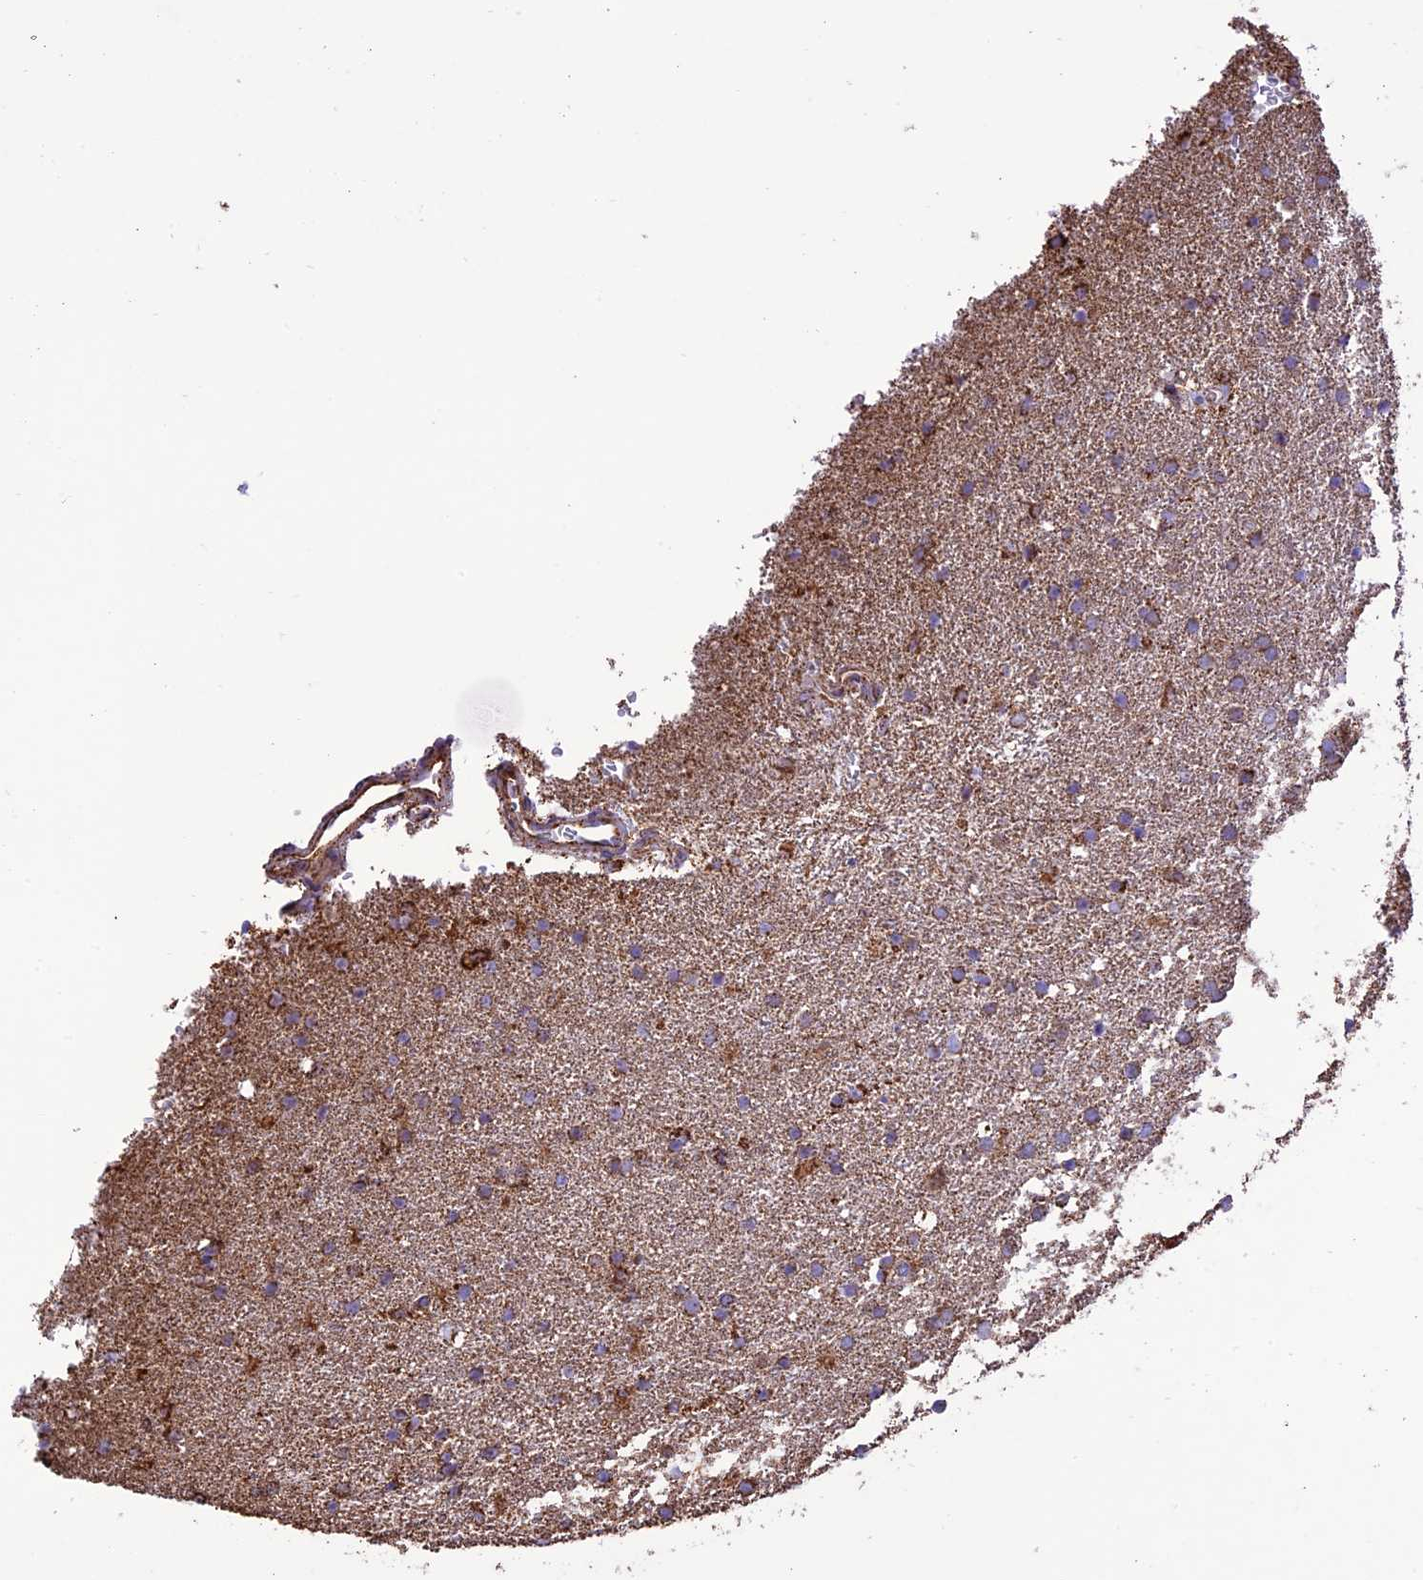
{"staining": {"intensity": "moderate", "quantity": ">75%", "location": "cytoplasmic/membranous"}, "tissue": "glioma", "cell_type": "Tumor cells", "image_type": "cancer", "snomed": [{"axis": "morphology", "description": "Glioma, malignant, High grade"}, {"axis": "topography", "description": "Brain"}], "caption": "Moderate cytoplasmic/membranous protein expression is identified in approximately >75% of tumor cells in malignant glioma (high-grade). The staining was performed using DAB (3,3'-diaminobenzidine) to visualize the protein expression in brown, while the nuclei were stained in blue with hematoxylin (Magnification: 20x).", "gene": "NDUFAF1", "patient": {"sex": "male", "age": 72}}